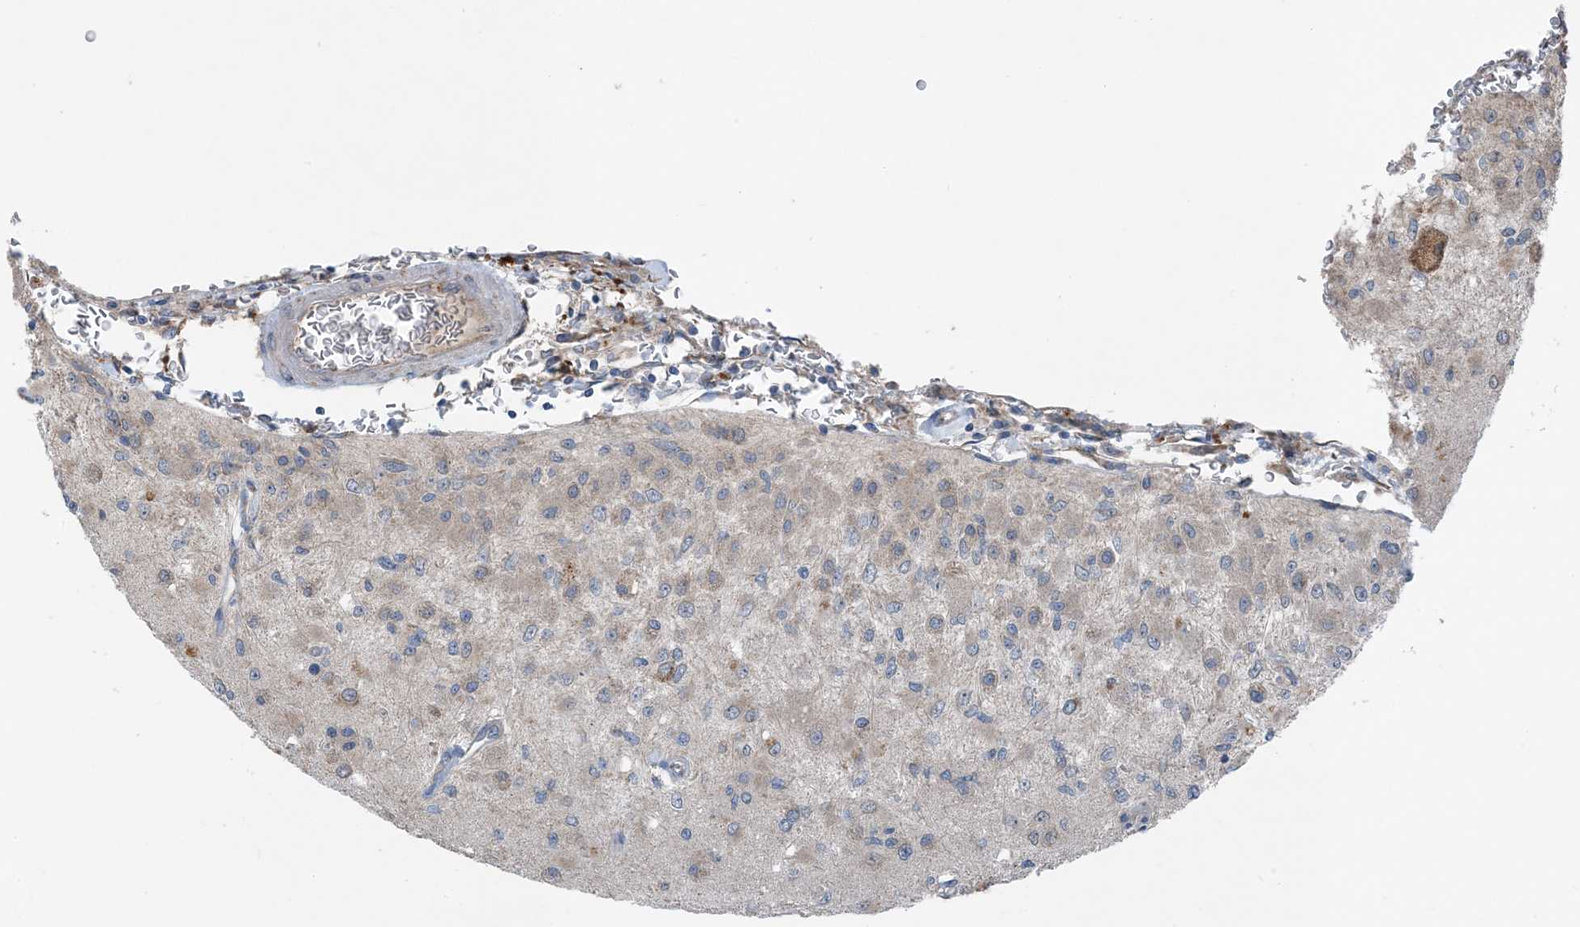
{"staining": {"intensity": "moderate", "quantity": "<25%", "location": "cytoplasmic/membranous"}, "tissue": "glioma", "cell_type": "Tumor cells", "image_type": "cancer", "snomed": [{"axis": "morphology", "description": "Normal tissue, NOS"}, {"axis": "morphology", "description": "Glioma, malignant, High grade"}, {"axis": "topography", "description": "Cerebral cortex"}], "caption": "IHC staining of malignant high-grade glioma, which displays low levels of moderate cytoplasmic/membranous expression in about <25% of tumor cells indicating moderate cytoplasmic/membranous protein expression. The staining was performed using DAB (3,3'-diaminobenzidine) (brown) for protein detection and nuclei were counterstained in hematoxylin (blue).", "gene": "DHX30", "patient": {"sex": "male", "age": 77}}